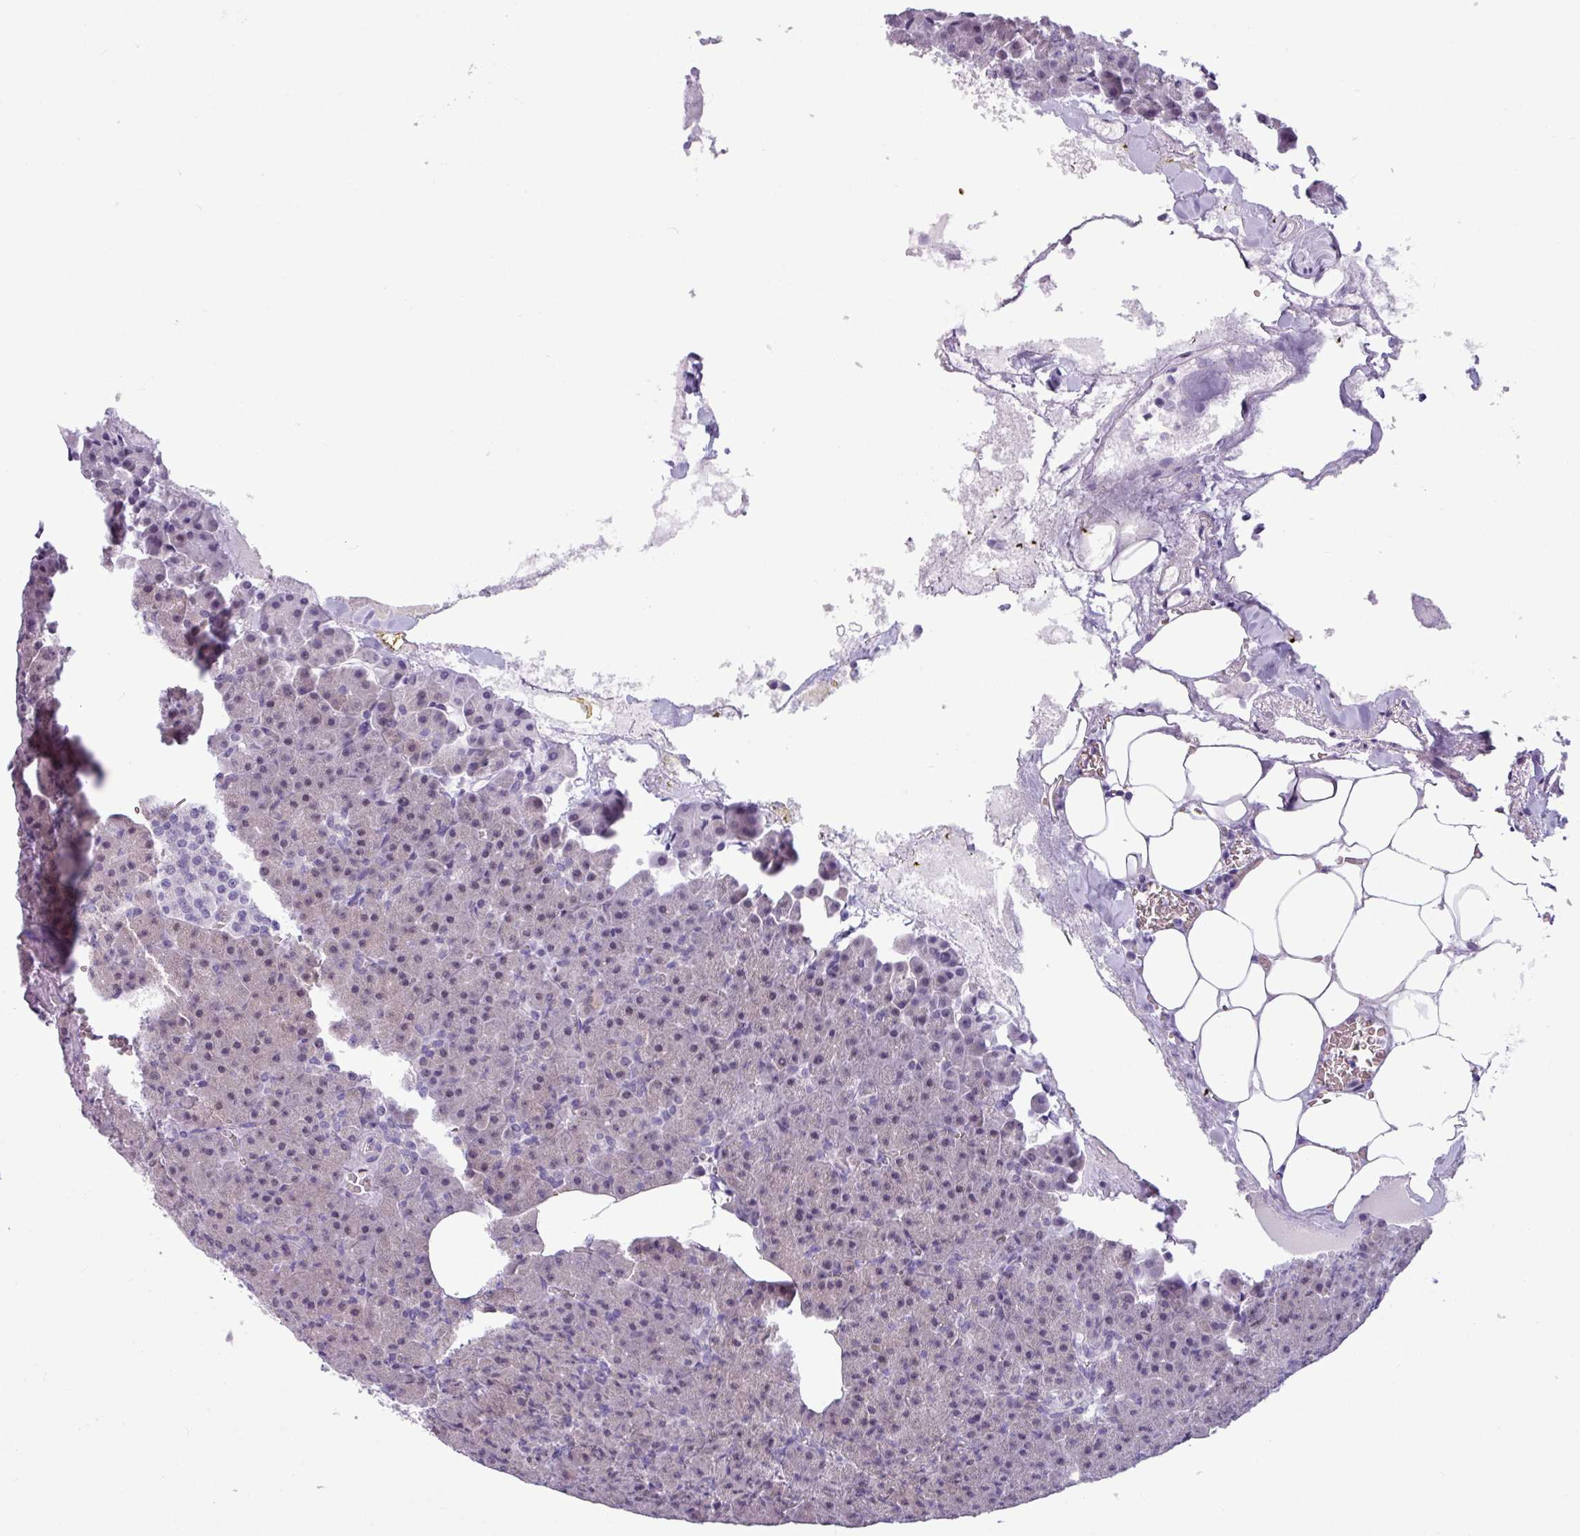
{"staining": {"intensity": "weak", "quantity": "25%-75%", "location": "nuclear"}, "tissue": "pancreas", "cell_type": "Exocrine glandular cells", "image_type": "normal", "snomed": [{"axis": "morphology", "description": "Normal tissue, NOS"}, {"axis": "topography", "description": "Pancreas"}], "caption": "Immunohistochemical staining of benign pancreas shows weak nuclear protein positivity in approximately 25%-75% of exocrine glandular cells. The staining is performed using DAB brown chromogen to label protein expression. The nuclei are counter-stained blue using hematoxylin.", "gene": "SRGAP1", "patient": {"sex": "female", "age": 74}}